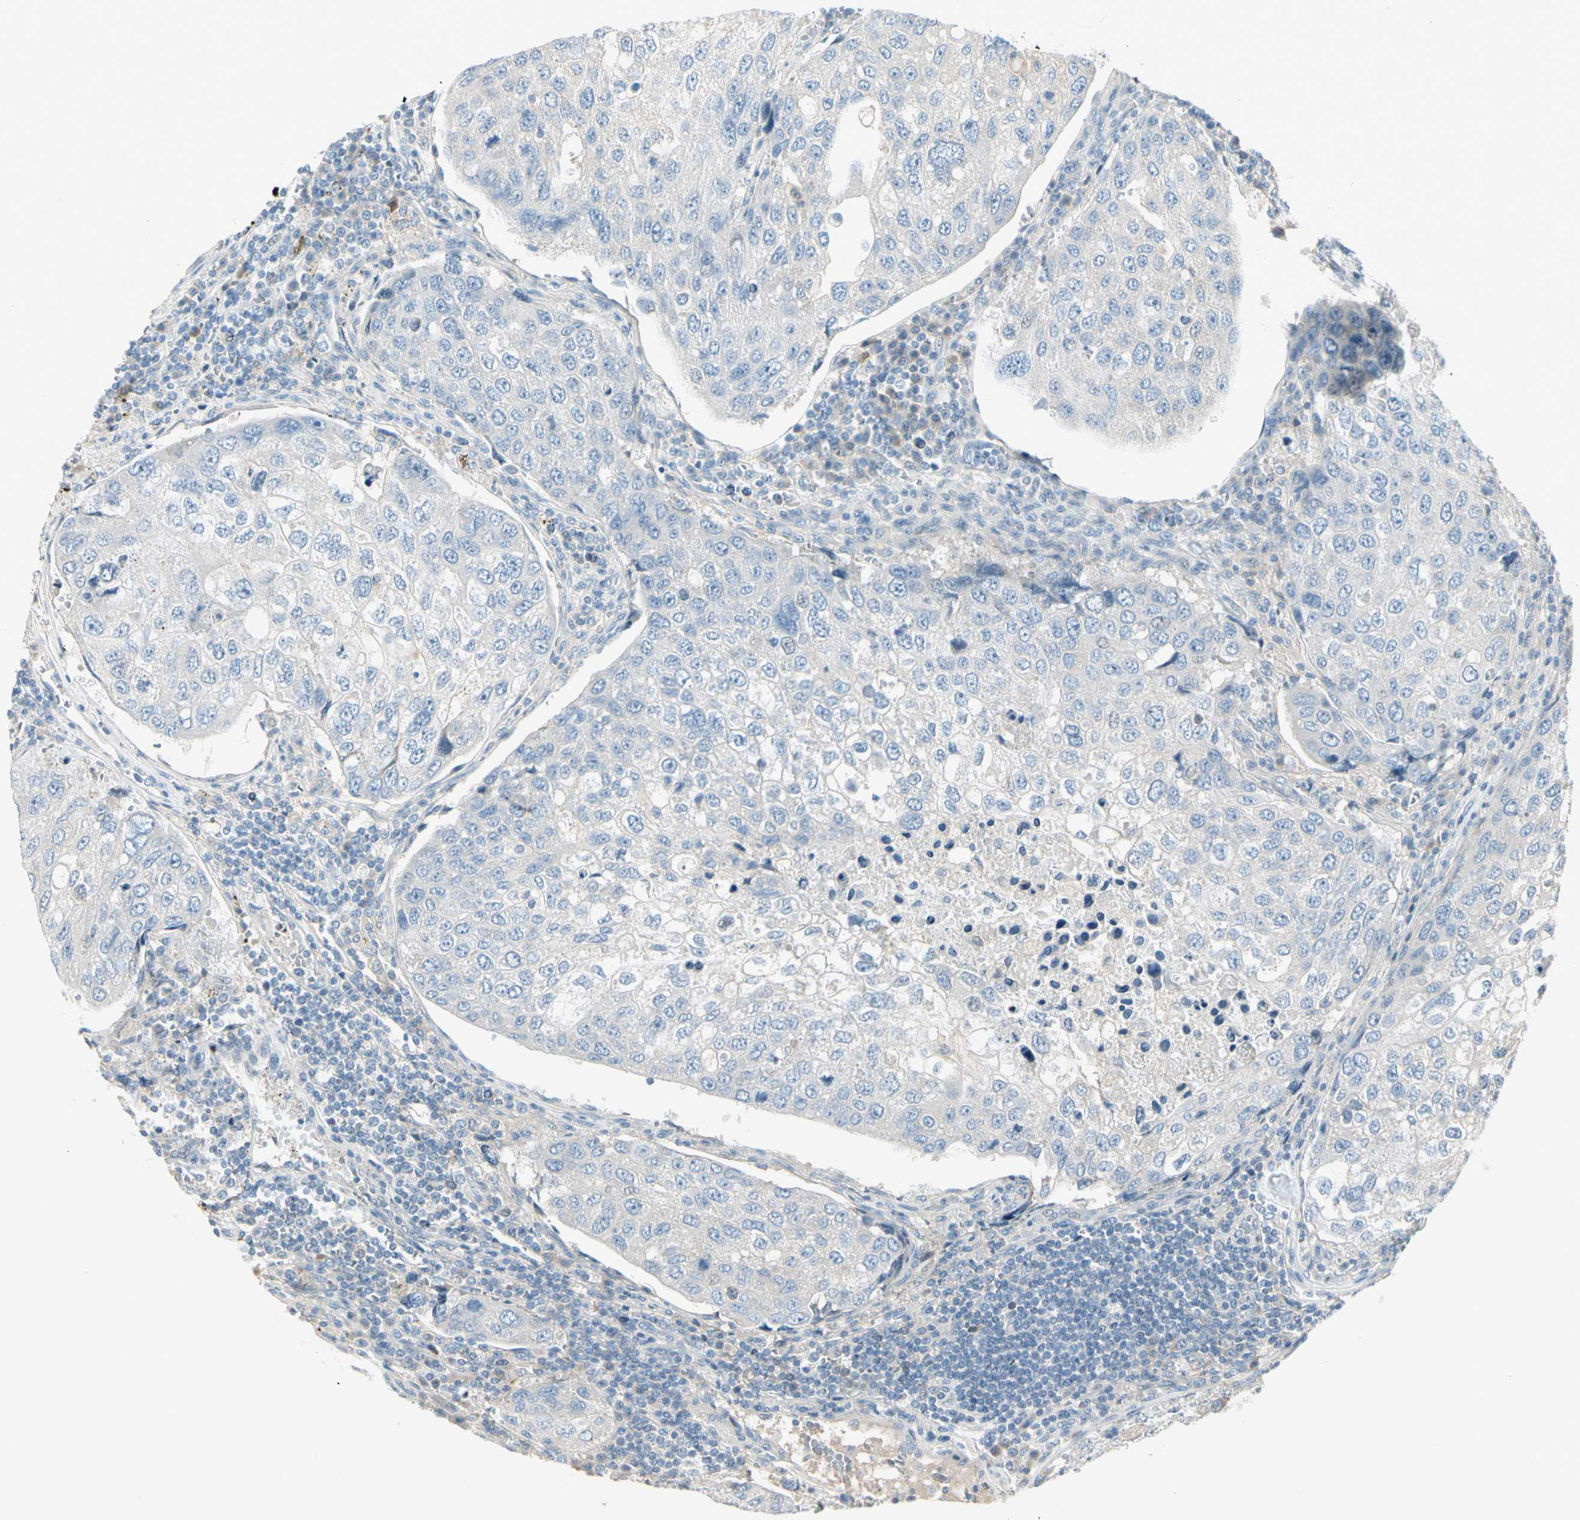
{"staining": {"intensity": "negative", "quantity": "none", "location": "none"}, "tissue": "urothelial cancer", "cell_type": "Tumor cells", "image_type": "cancer", "snomed": [{"axis": "morphology", "description": "Urothelial carcinoma, High grade"}, {"axis": "topography", "description": "Lymph node"}, {"axis": "topography", "description": "Urinary bladder"}], "caption": "Urothelial carcinoma (high-grade) stained for a protein using immunohistochemistry exhibits no positivity tumor cells.", "gene": "CYP2E1", "patient": {"sex": "male", "age": 51}}